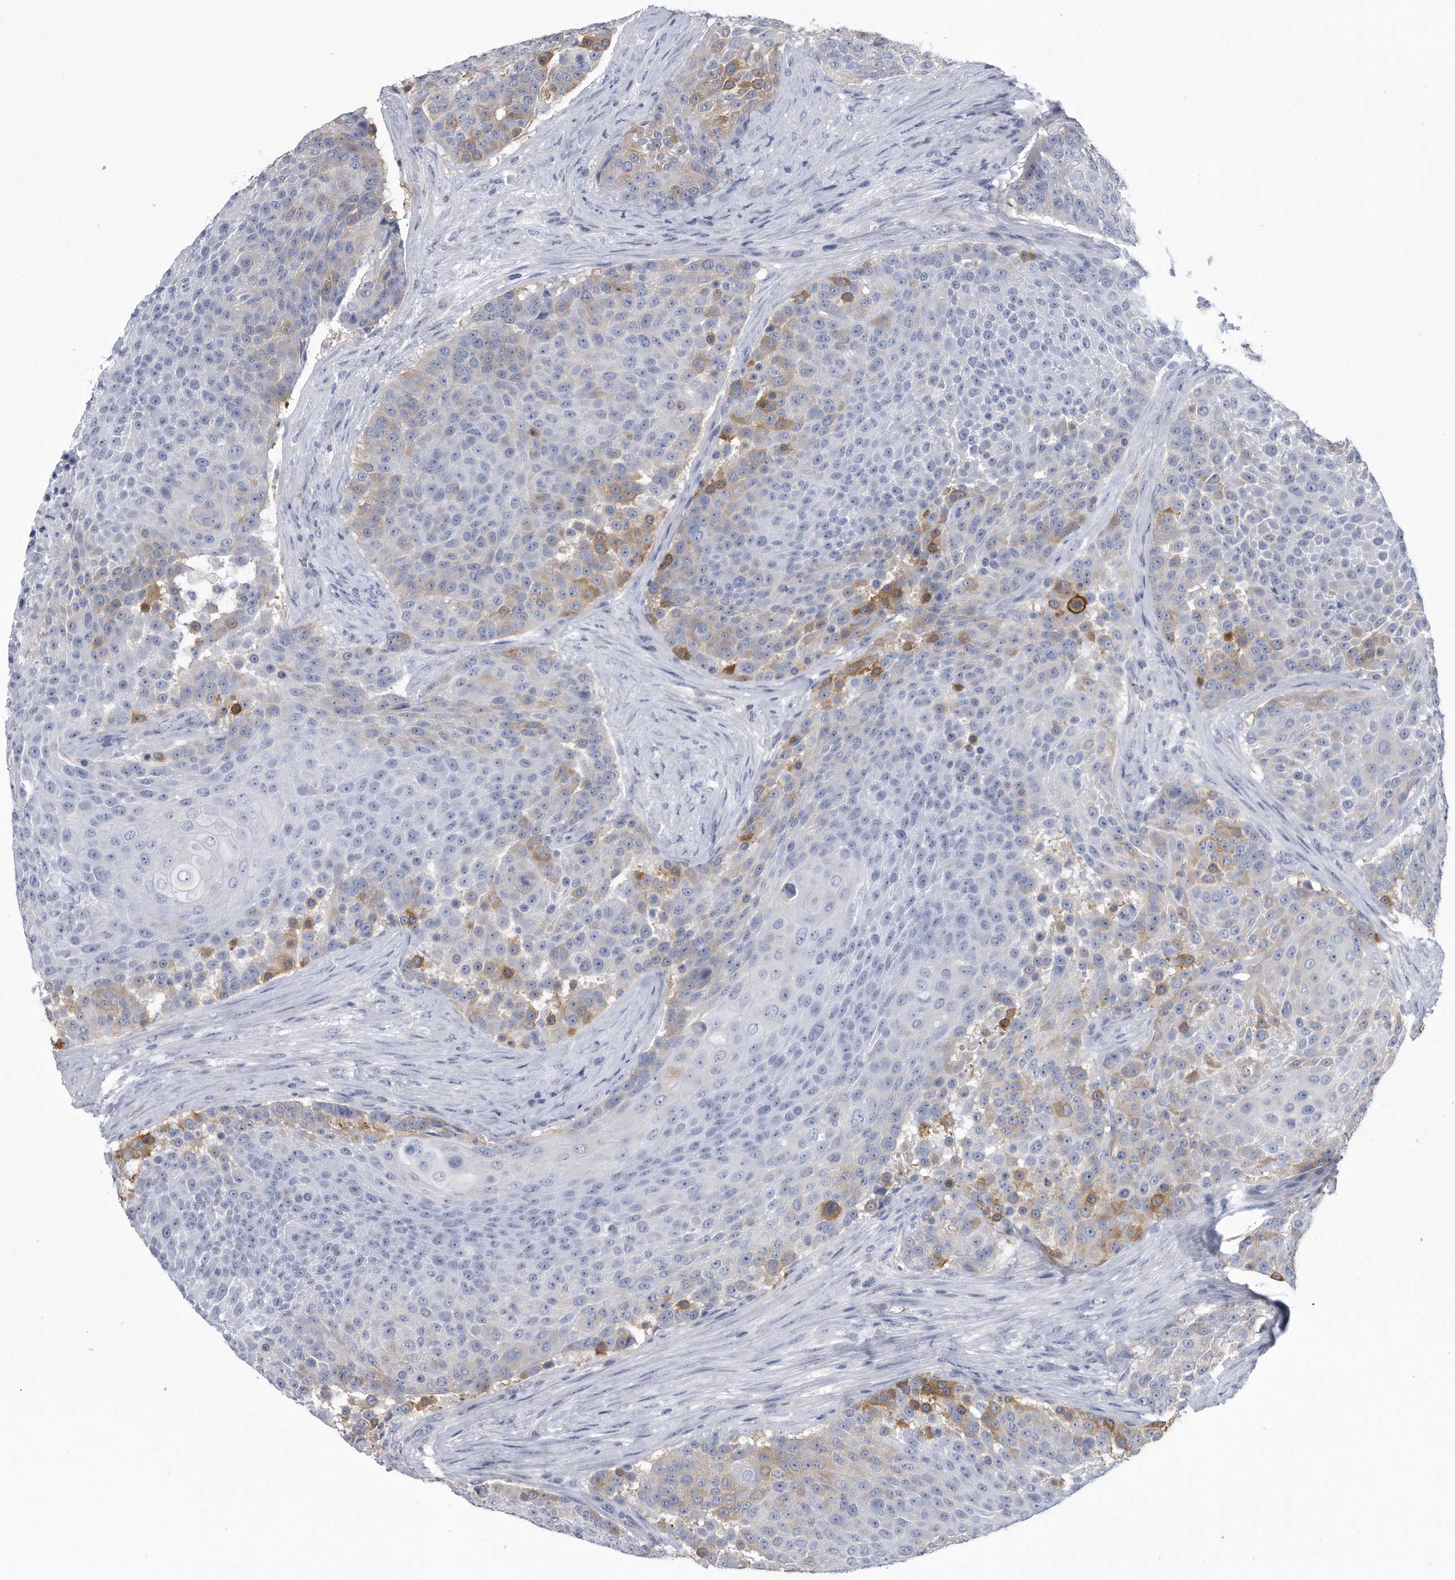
{"staining": {"intensity": "moderate", "quantity": "<25%", "location": "cytoplasmic/membranous"}, "tissue": "urothelial cancer", "cell_type": "Tumor cells", "image_type": "cancer", "snomed": [{"axis": "morphology", "description": "Urothelial carcinoma, High grade"}, {"axis": "topography", "description": "Urinary bladder"}], "caption": "IHC micrograph of urothelial cancer stained for a protein (brown), which exhibits low levels of moderate cytoplasmic/membranous staining in approximately <25% of tumor cells.", "gene": "PYGB", "patient": {"sex": "female", "age": 63}}